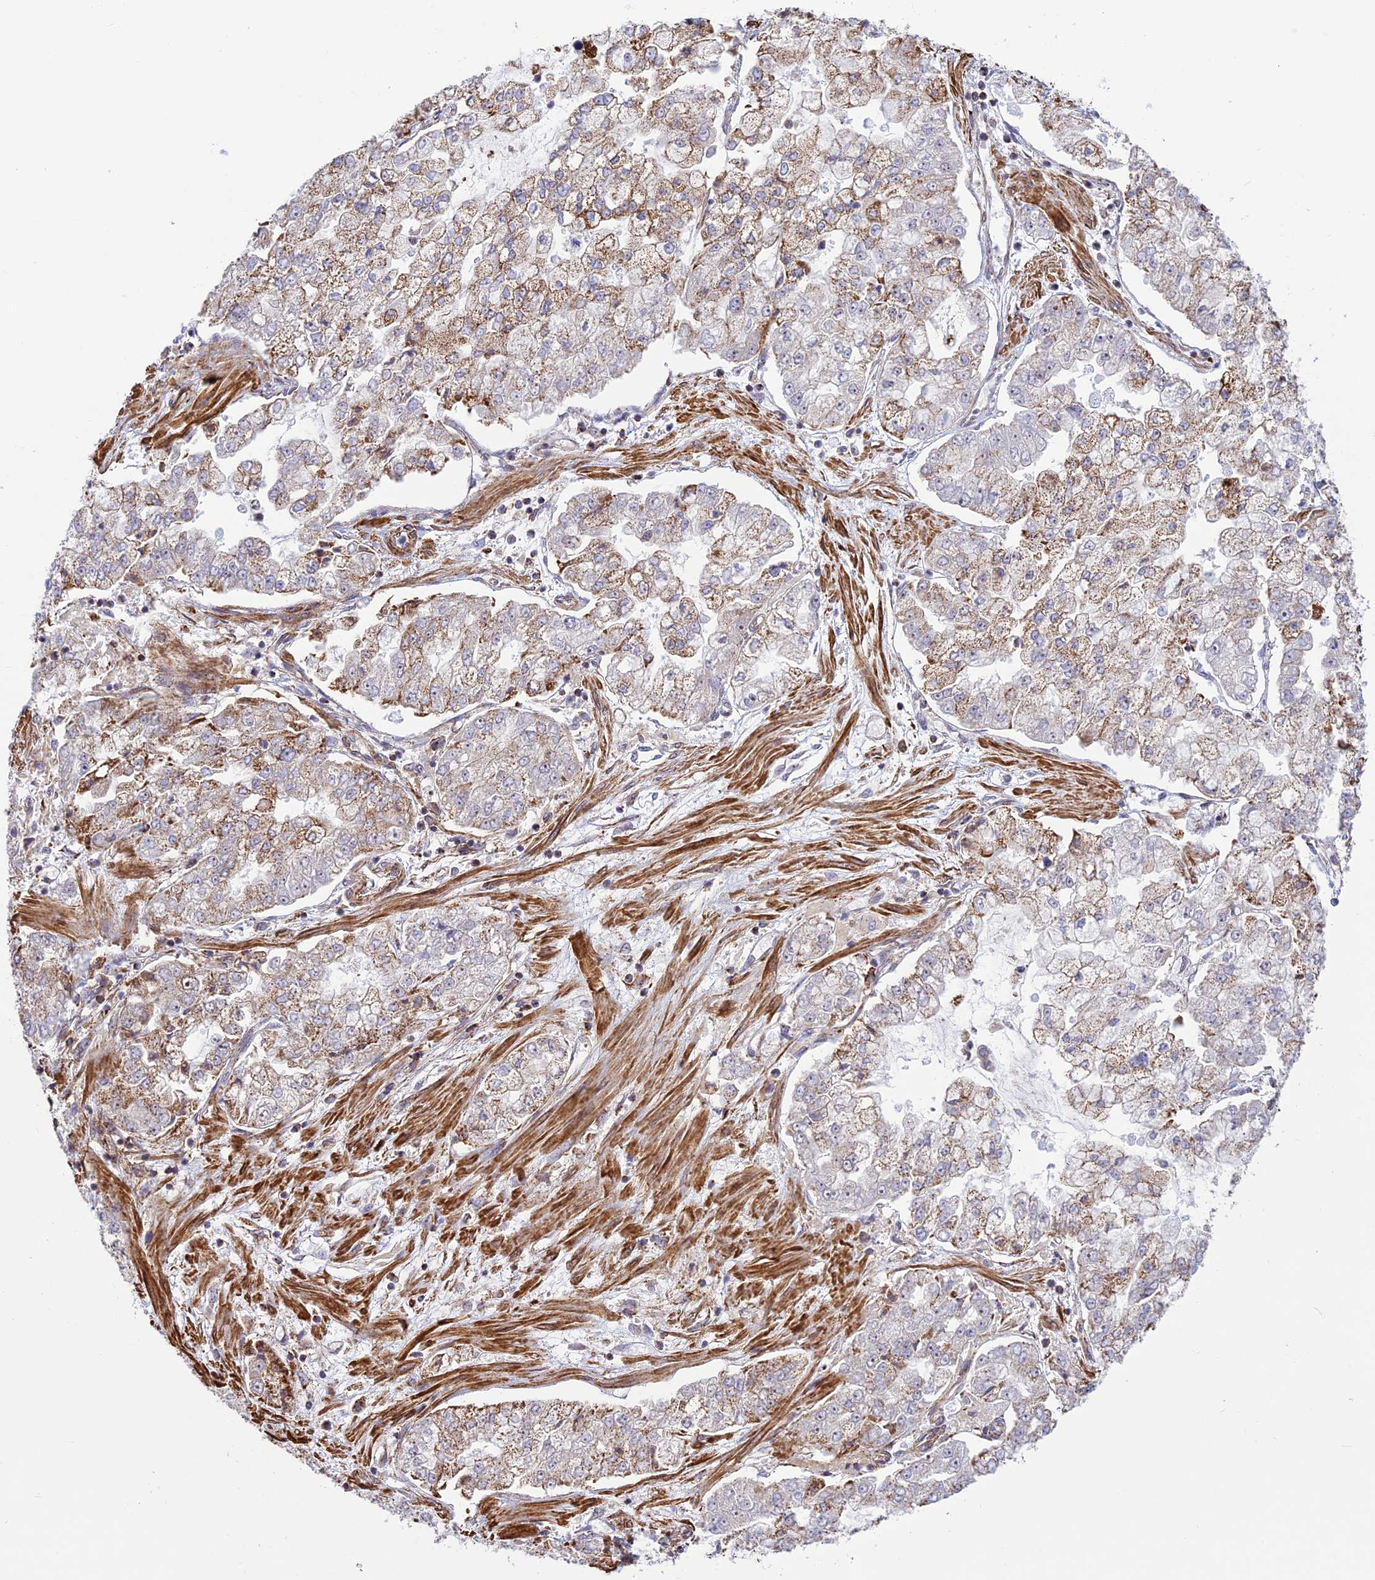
{"staining": {"intensity": "moderate", "quantity": "25%-75%", "location": "cytoplasmic/membranous"}, "tissue": "stomach cancer", "cell_type": "Tumor cells", "image_type": "cancer", "snomed": [{"axis": "morphology", "description": "Adenocarcinoma, NOS"}, {"axis": "topography", "description": "Stomach"}], "caption": "Immunohistochemical staining of human stomach cancer reveals moderate cytoplasmic/membranous protein staining in approximately 25%-75% of tumor cells.", "gene": "POLR1G", "patient": {"sex": "male", "age": 76}}